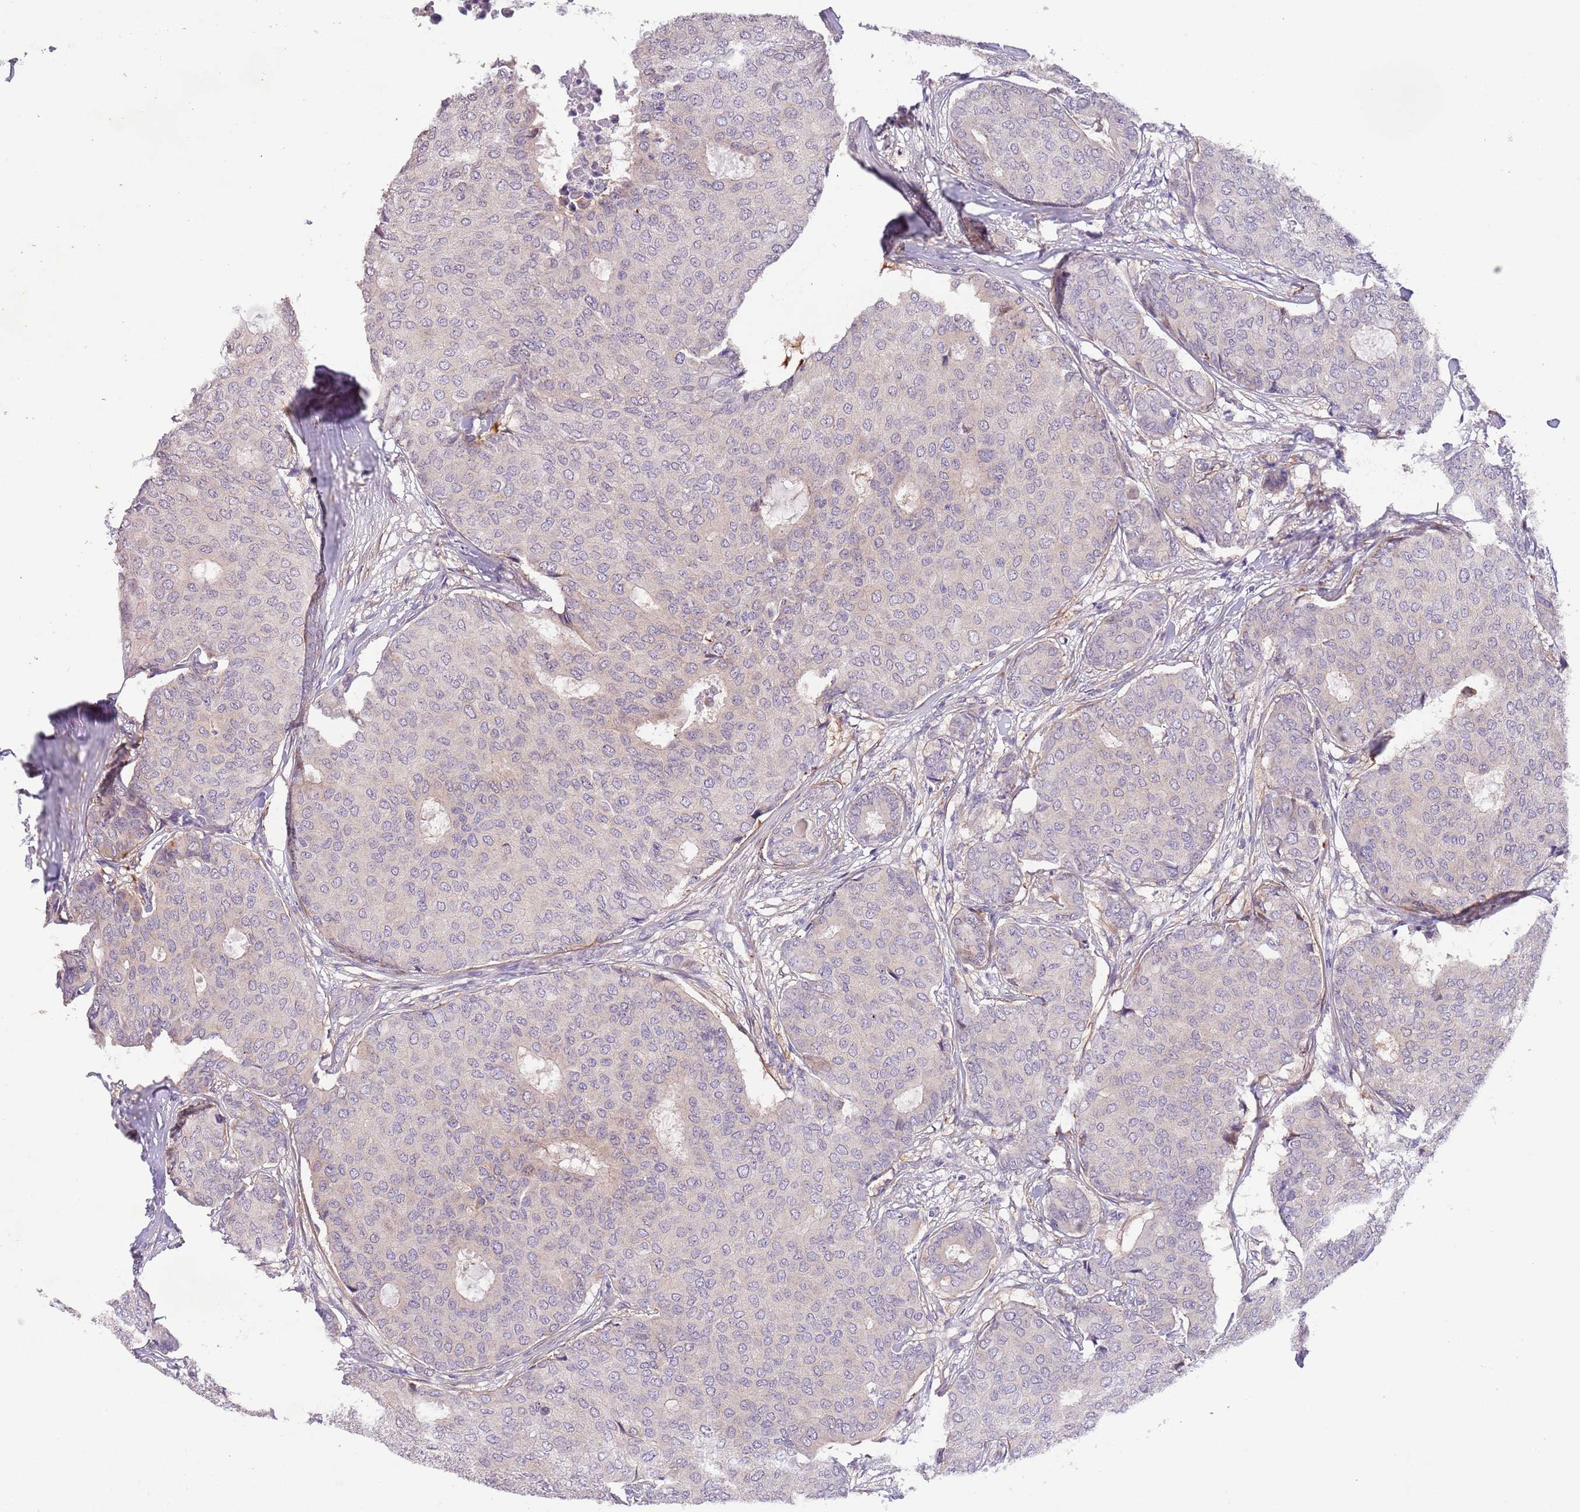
{"staining": {"intensity": "negative", "quantity": "none", "location": "none"}, "tissue": "breast cancer", "cell_type": "Tumor cells", "image_type": "cancer", "snomed": [{"axis": "morphology", "description": "Duct carcinoma"}, {"axis": "topography", "description": "Breast"}], "caption": "Tumor cells are negative for brown protein staining in intraductal carcinoma (breast). (Stains: DAB (3,3'-diaminobenzidine) immunohistochemistry with hematoxylin counter stain, Microscopy: brightfield microscopy at high magnification).", "gene": "ZNF658", "patient": {"sex": "female", "age": 75}}